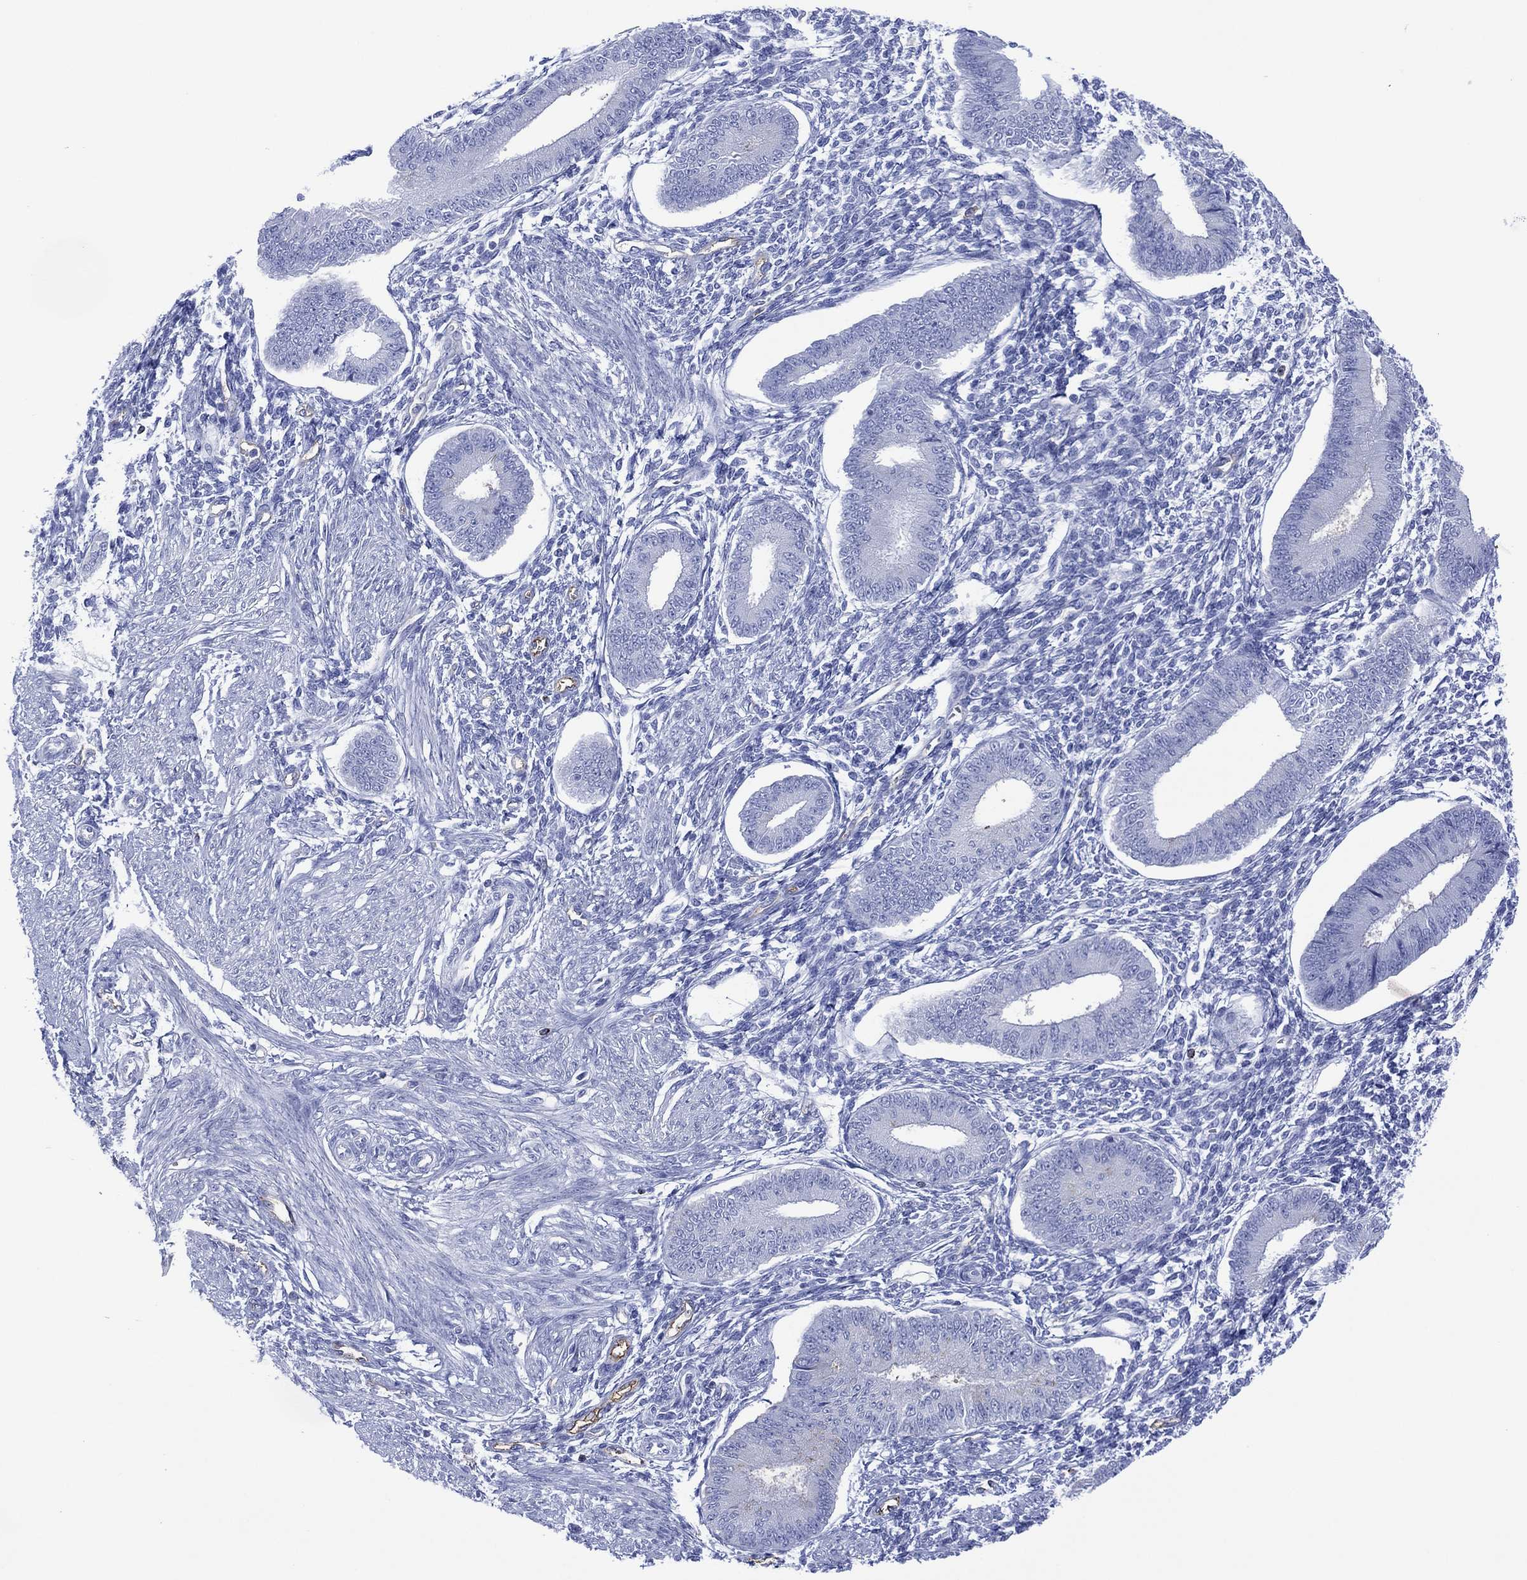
{"staining": {"intensity": "negative", "quantity": "none", "location": "none"}, "tissue": "endometrium", "cell_type": "Cells in endometrial stroma", "image_type": "normal", "snomed": [{"axis": "morphology", "description": "Normal tissue, NOS"}, {"axis": "topography", "description": "Endometrium"}], "caption": "Immunohistochemical staining of unremarkable endometrium exhibits no significant expression in cells in endometrial stroma. Nuclei are stained in blue.", "gene": "DPP4", "patient": {"sex": "female", "age": 39}}